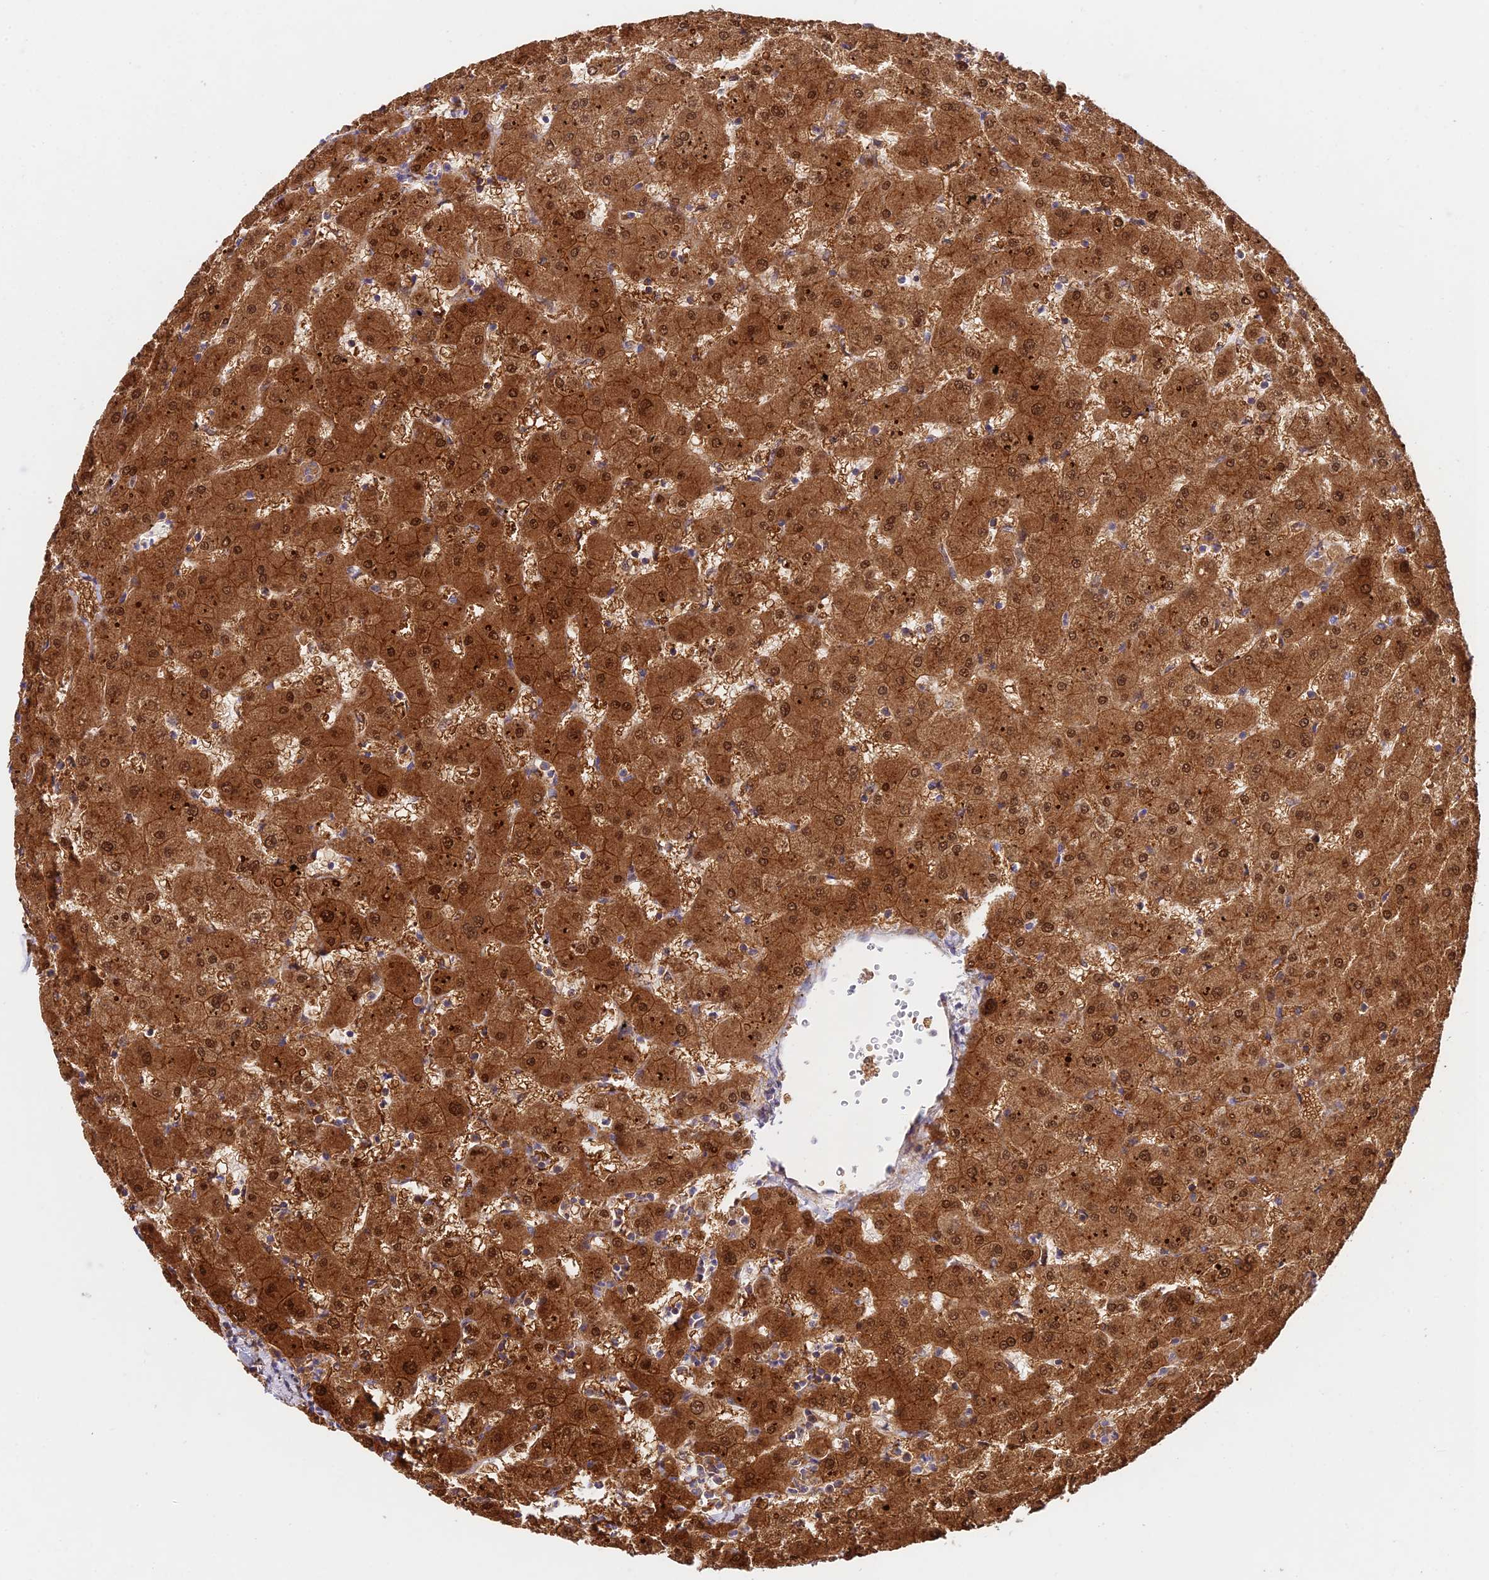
{"staining": {"intensity": "negative", "quantity": "none", "location": "none"}, "tissue": "liver", "cell_type": "Cholangiocytes", "image_type": "normal", "snomed": [{"axis": "morphology", "description": "Normal tissue, NOS"}, {"axis": "topography", "description": "Liver"}], "caption": "DAB (3,3'-diaminobenzidine) immunohistochemical staining of unremarkable human liver reveals no significant expression in cholangiocytes. (DAB IHC, high magnification).", "gene": "FUOM", "patient": {"sex": "female", "age": 63}}